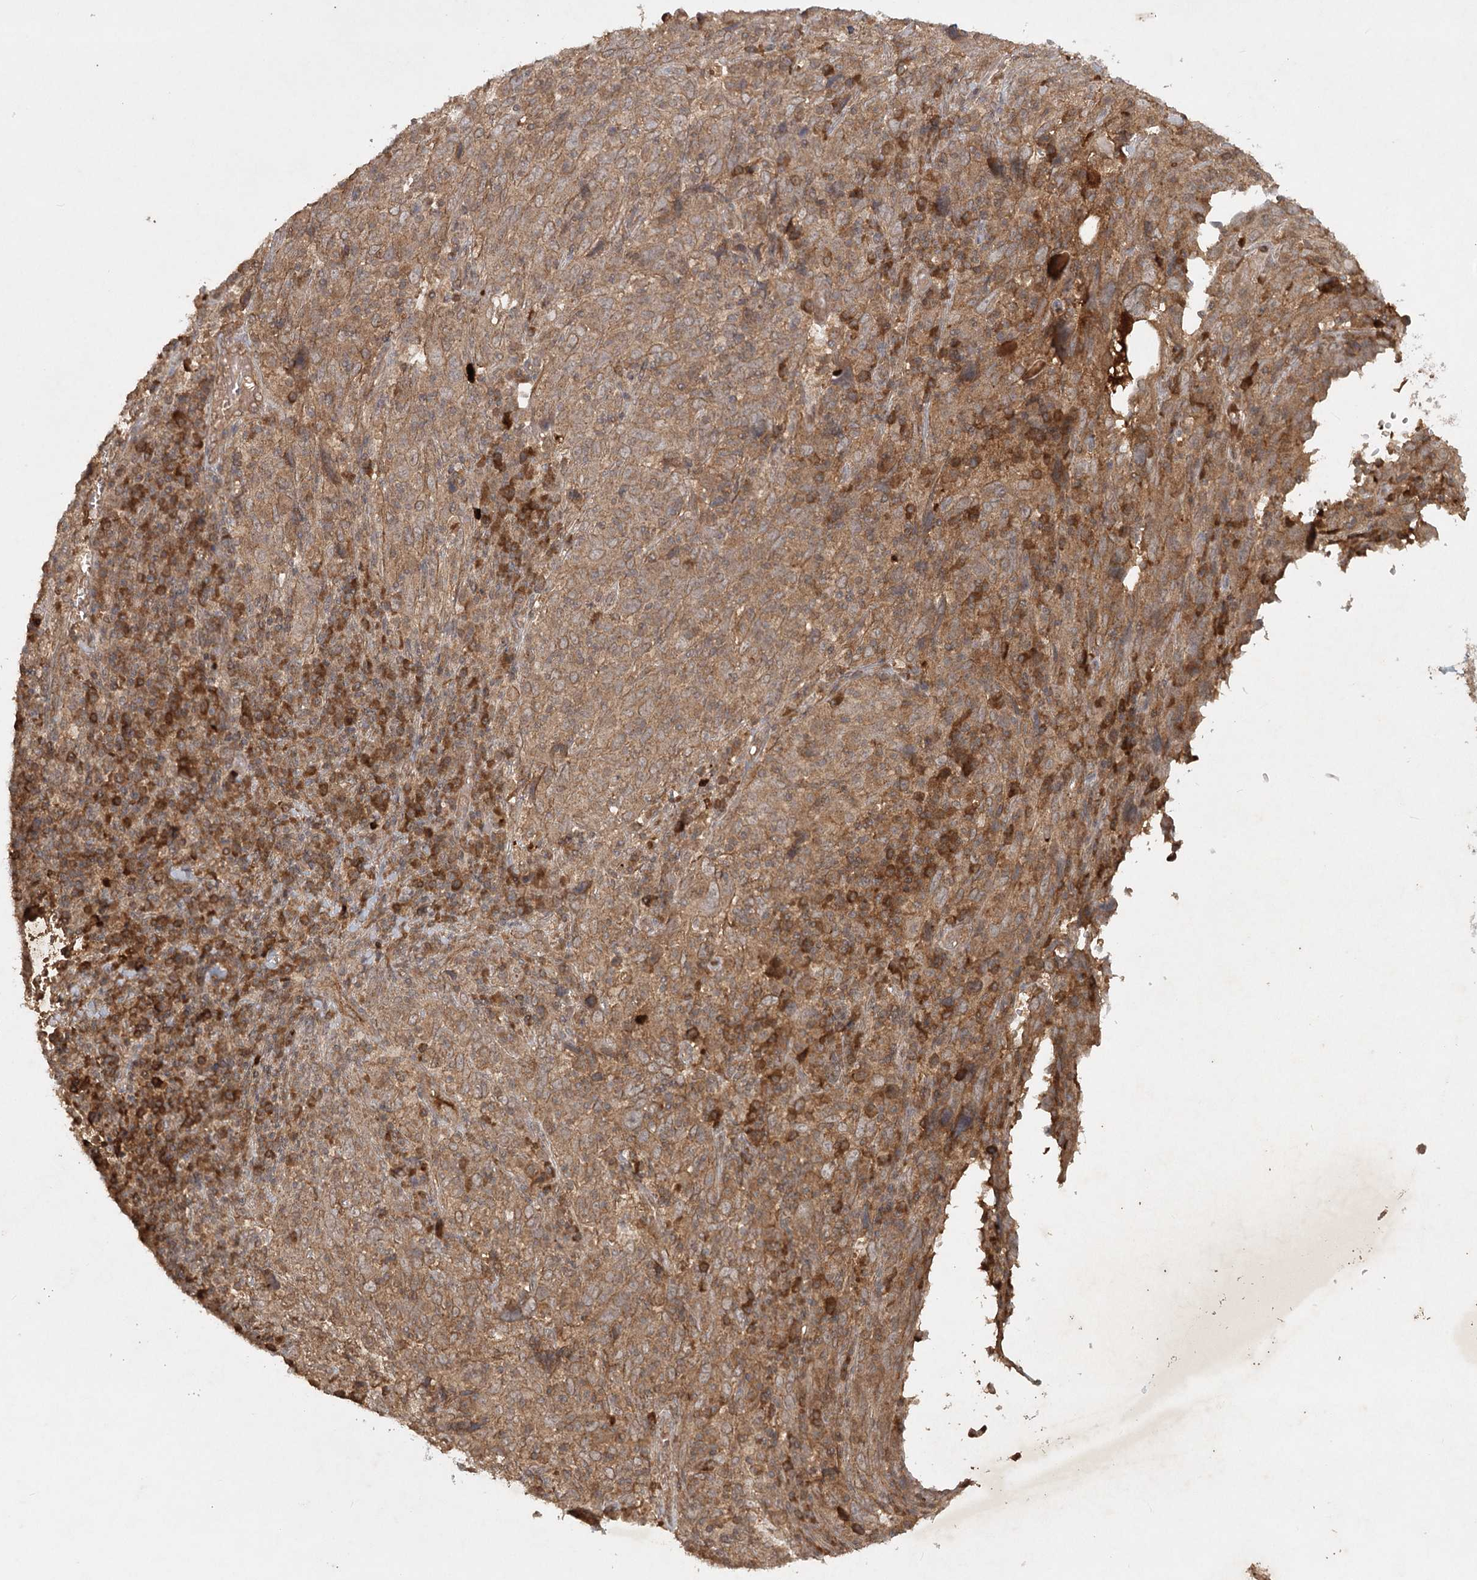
{"staining": {"intensity": "moderate", "quantity": ">75%", "location": "cytoplasmic/membranous"}, "tissue": "cervical cancer", "cell_type": "Tumor cells", "image_type": "cancer", "snomed": [{"axis": "morphology", "description": "Squamous cell carcinoma, NOS"}, {"axis": "topography", "description": "Cervix"}], "caption": "Human cervical cancer stained for a protein (brown) reveals moderate cytoplasmic/membranous positive staining in approximately >75% of tumor cells.", "gene": "ARL13A", "patient": {"sex": "female", "age": 46}}